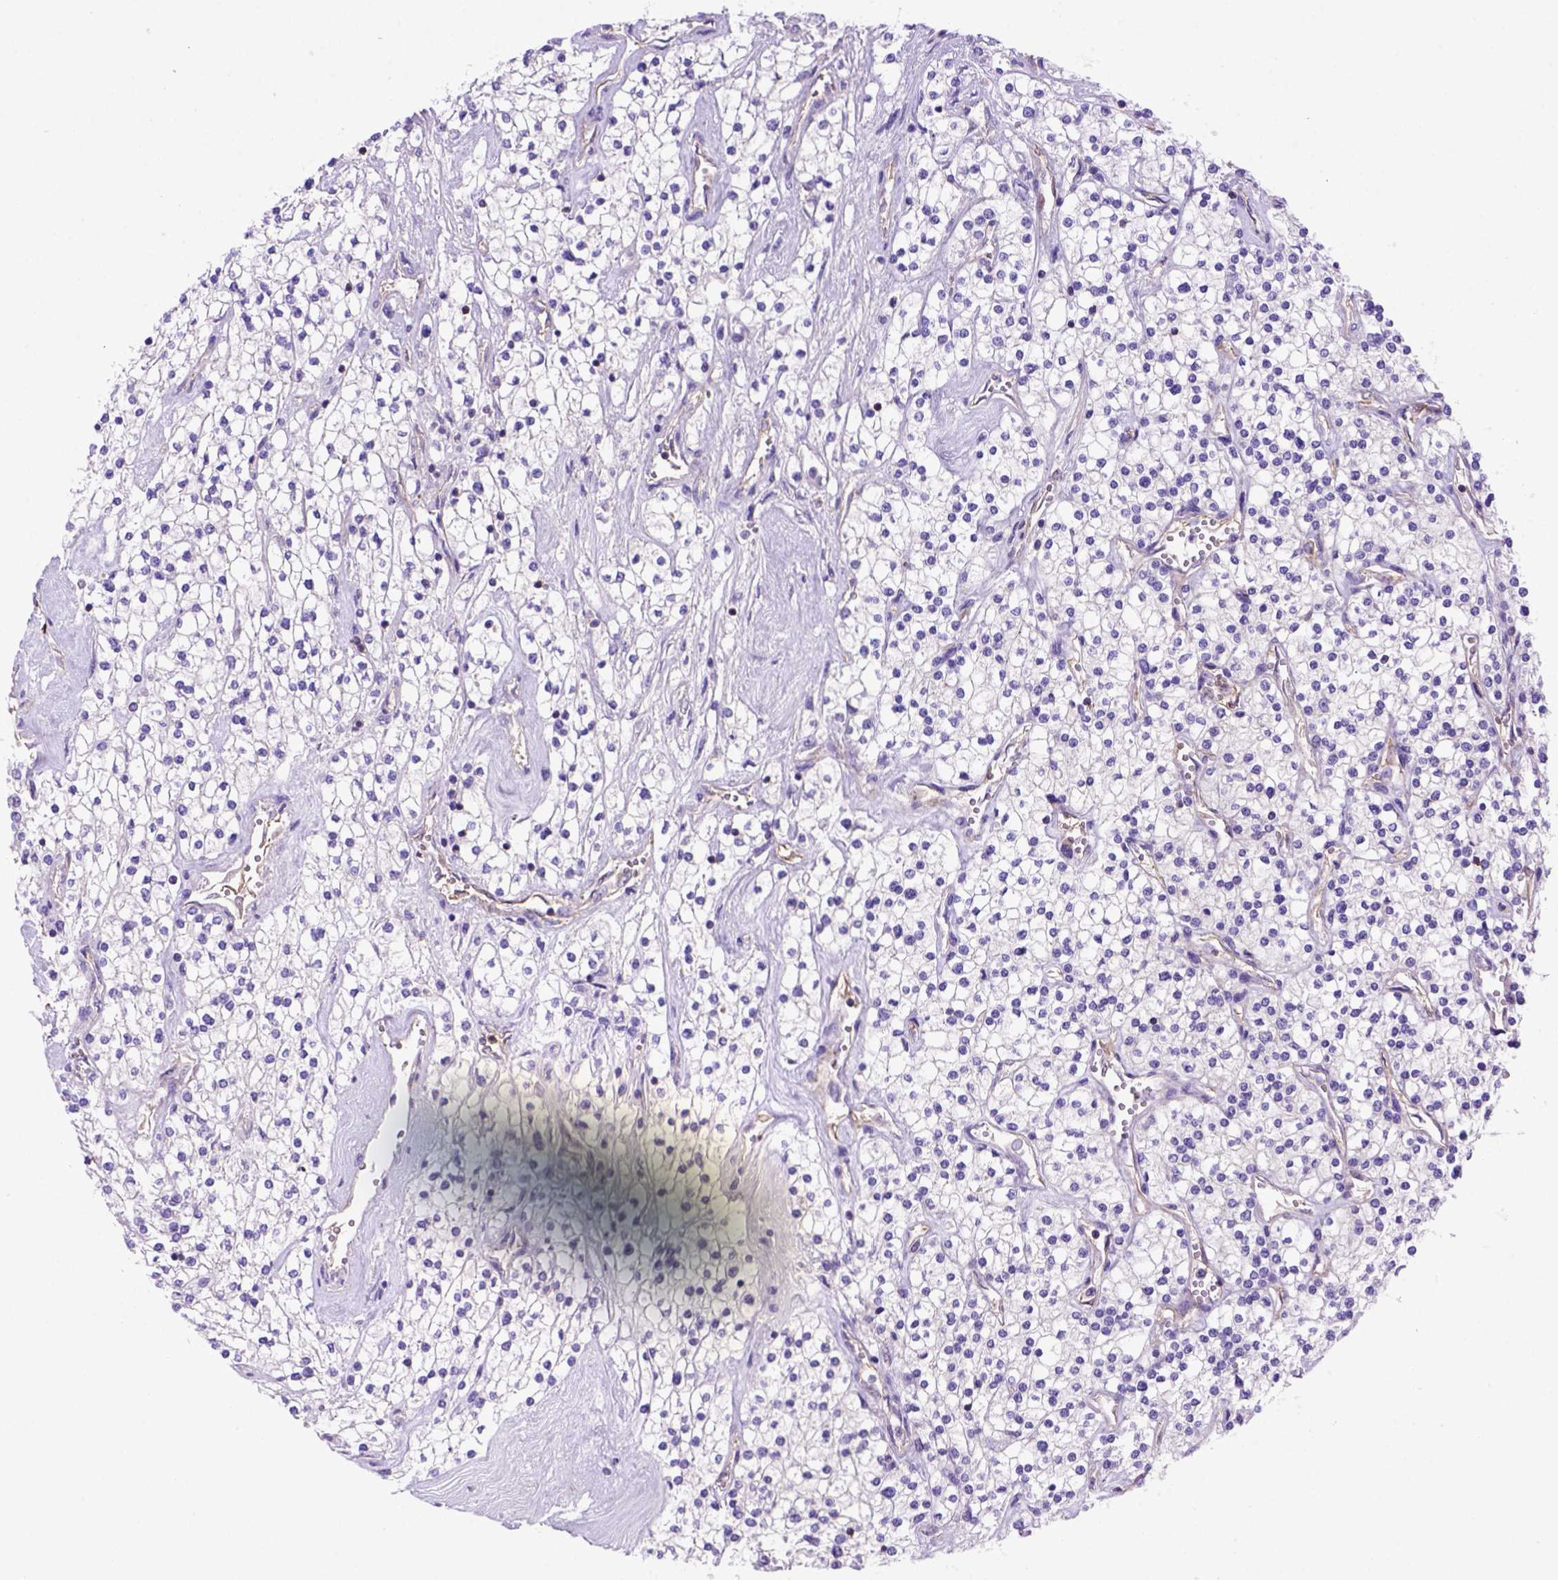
{"staining": {"intensity": "negative", "quantity": "none", "location": "none"}, "tissue": "renal cancer", "cell_type": "Tumor cells", "image_type": "cancer", "snomed": [{"axis": "morphology", "description": "Adenocarcinoma, NOS"}, {"axis": "topography", "description": "Kidney"}], "caption": "DAB (3,3'-diaminobenzidine) immunohistochemical staining of renal cancer (adenocarcinoma) displays no significant expression in tumor cells.", "gene": "PEX12", "patient": {"sex": "male", "age": 80}}